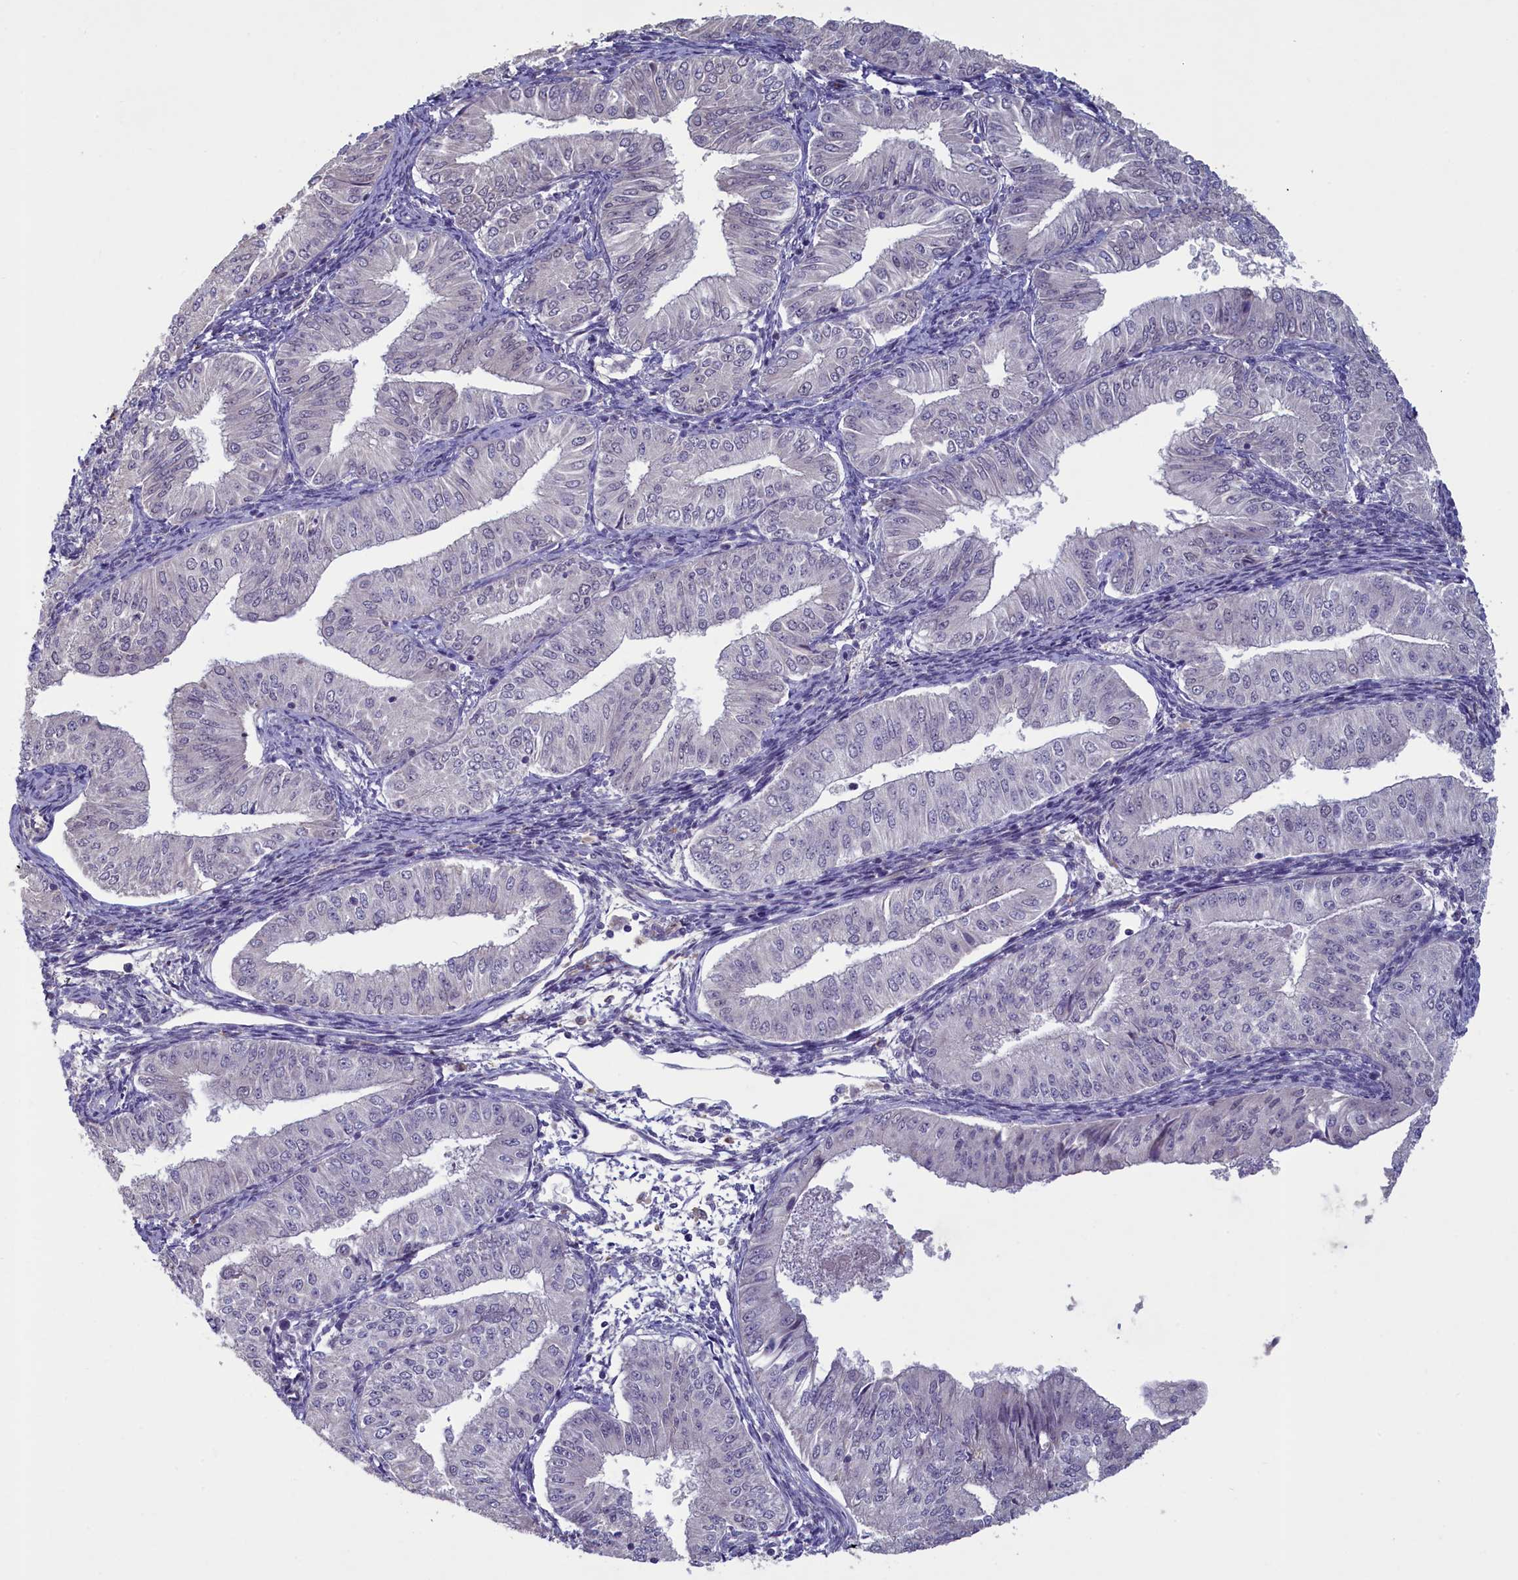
{"staining": {"intensity": "negative", "quantity": "none", "location": "none"}, "tissue": "endometrial cancer", "cell_type": "Tumor cells", "image_type": "cancer", "snomed": [{"axis": "morphology", "description": "Normal tissue, NOS"}, {"axis": "morphology", "description": "Adenocarcinoma, NOS"}, {"axis": "topography", "description": "Endometrium"}], "caption": "IHC photomicrograph of neoplastic tissue: endometrial adenocarcinoma stained with DAB (3,3'-diaminobenzidine) reveals no significant protein staining in tumor cells.", "gene": "ATF7IP2", "patient": {"sex": "female", "age": 53}}